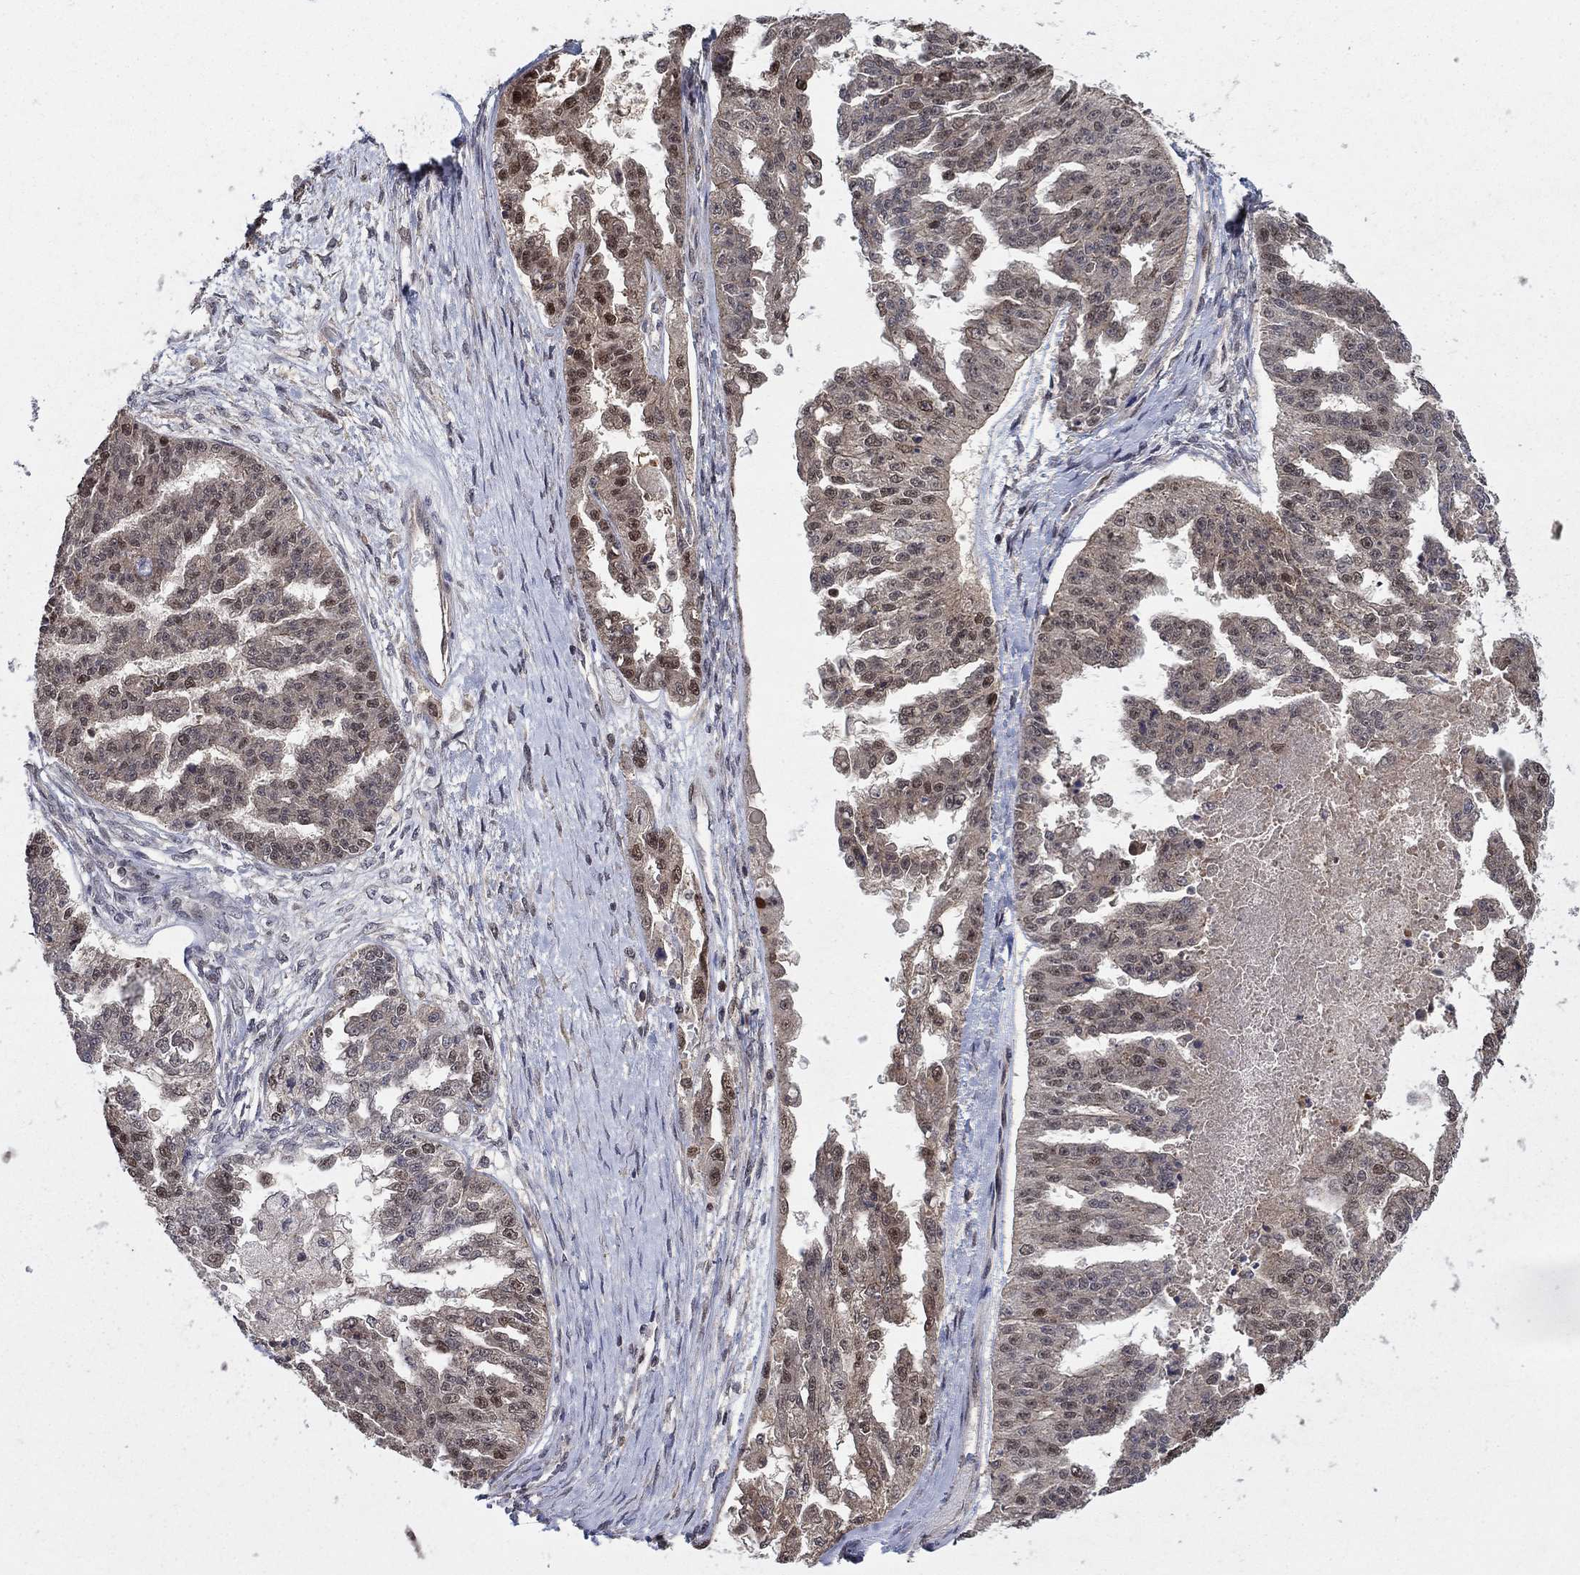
{"staining": {"intensity": "moderate", "quantity": "<25%", "location": "nuclear"}, "tissue": "ovarian cancer", "cell_type": "Tumor cells", "image_type": "cancer", "snomed": [{"axis": "morphology", "description": "Cystadenocarcinoma, serous, NOS"}, {"axis": "topography", "description": "Ovary"}], "caption": "Tumor cells show moderate nuclear staining in about <25% of cells in ovarian cancer. (IHC, brightfield microscopy, high magnification).", "gene": "CCDC66", "patient": {"sex": "female", "age": 58}}